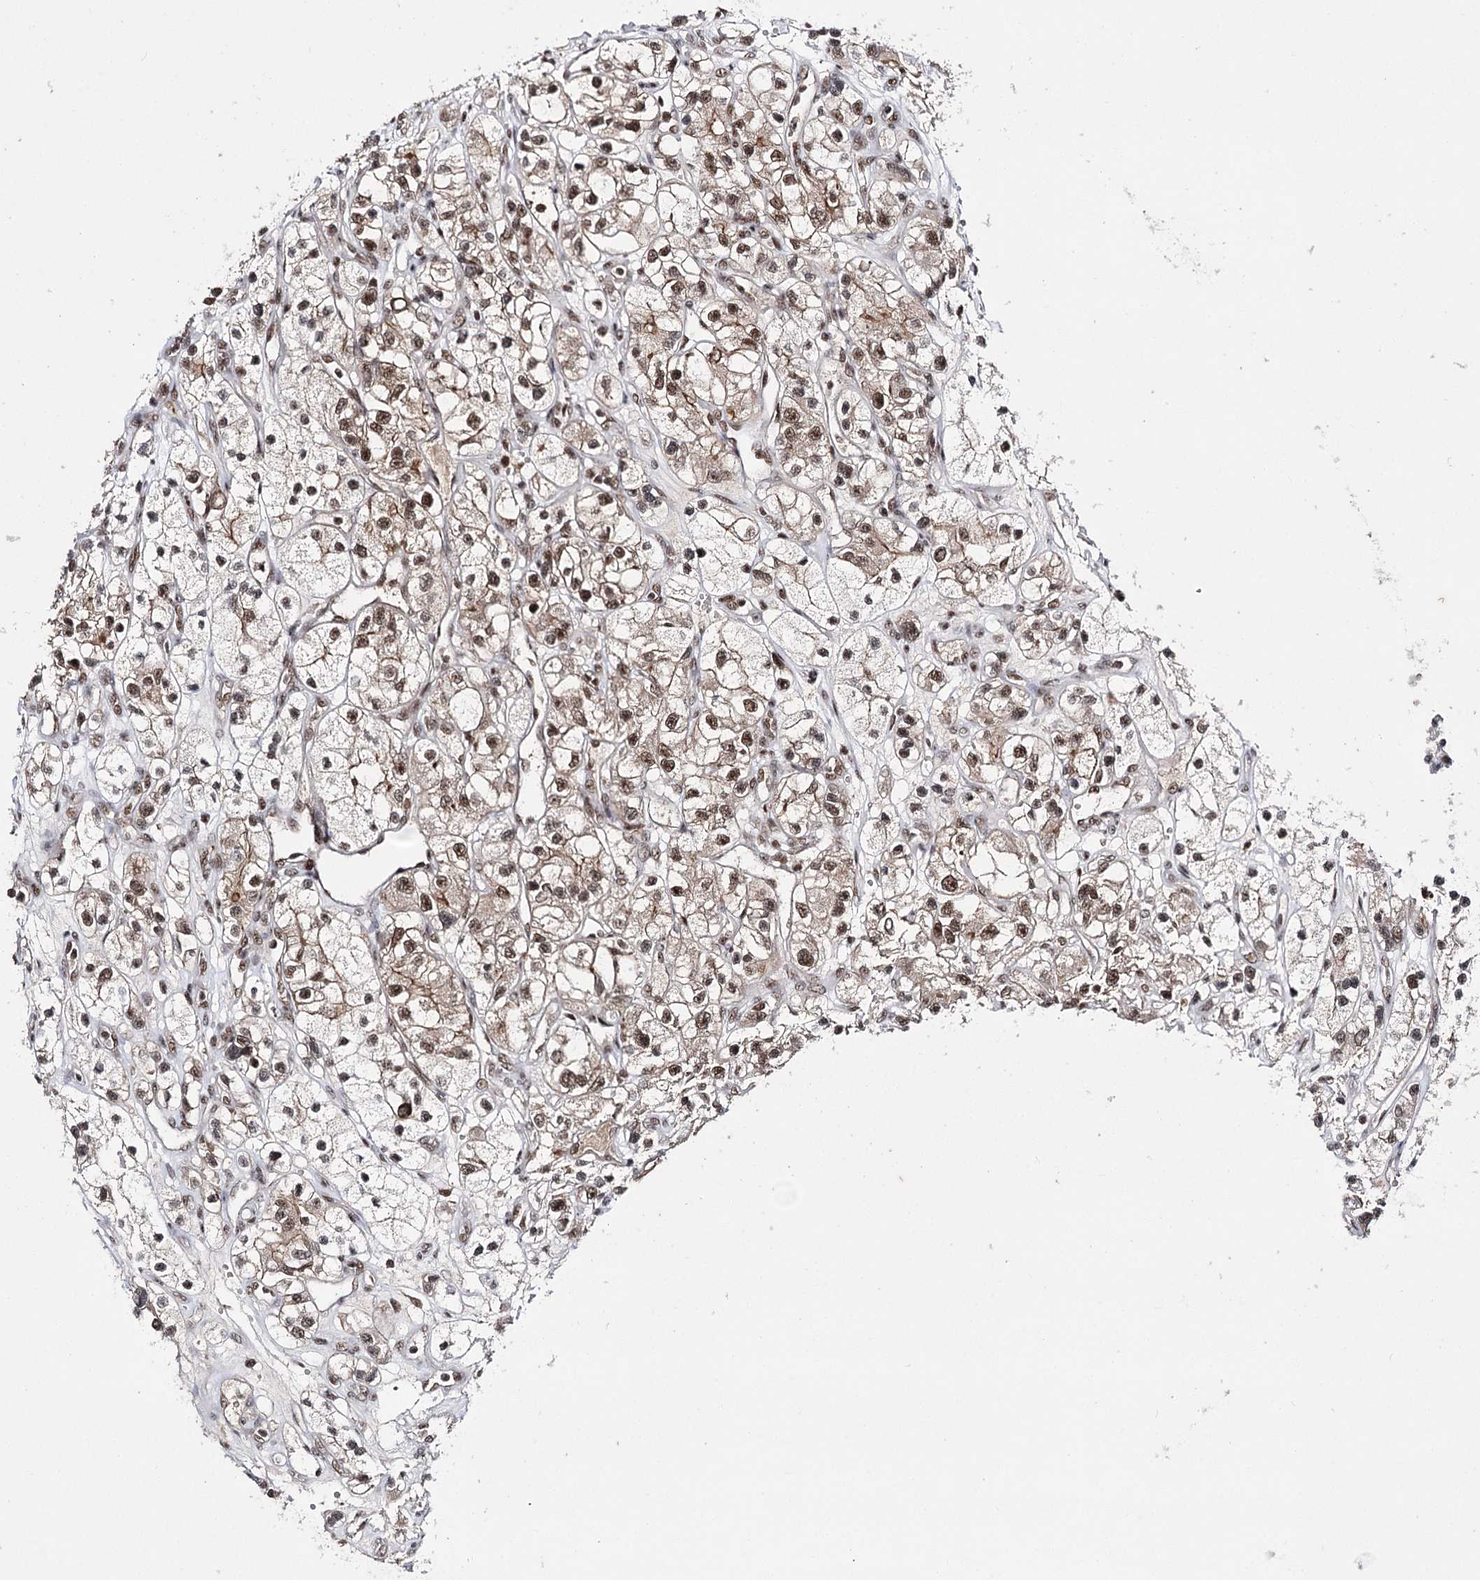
{"staining": {"intensity": "moderate", "quantity": ">75%", "location": "nuclear"}, "tissue": "renal cancer", "cell_type": "Tumor cells", "image_type": "cancer", "snomed": [{"axis": "morphology", "description": "Adenocarcinoma, NOS"}, {"axis": "topography", "description": "Kidney"}], "caption": "Tumor cells show medium levels of moderate nuclear positivity in approximately >75% of cells in renal cancer.", "gene": "PRPF40A", "patient": {"sex": "female", "age": 57}}